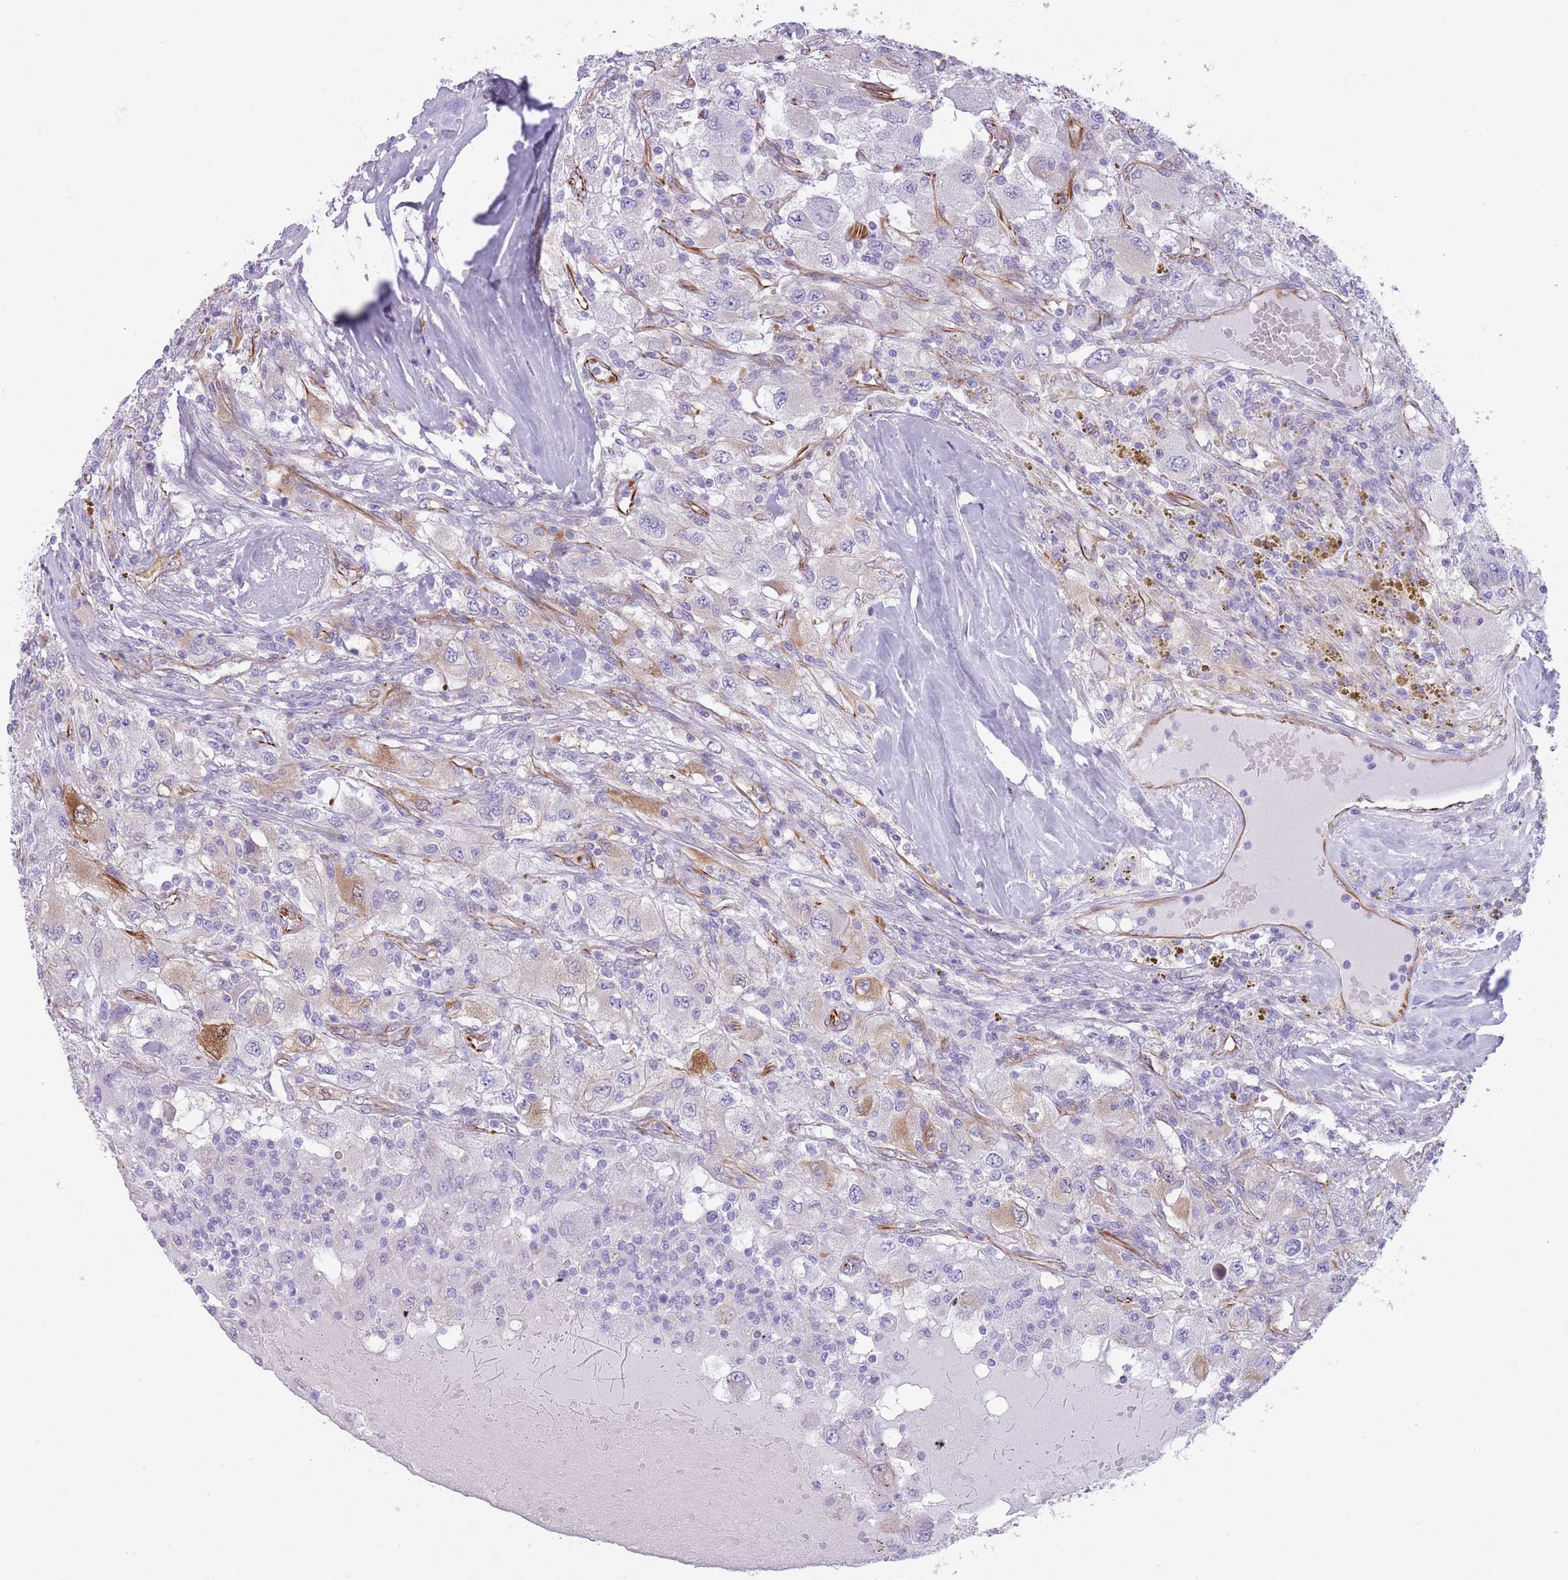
{"staining": {"intensity": "moderate", "quantity": "<25%", "location": "cytoplasmic/membranous"}, "tissue": "renal cancer", "cell_type": "Tumor cells", "image_type": "cancer", "snomed": [{"axis": "morphology", "description": "Adenocarcinoma, NOS"}, {"axis": "topography", "description": "Kidney"}], "caption": "An image of adenocarcinoma (renal) stained for a protein shows moderate cytoplasmic/membranous brown staining in tumor cells. Nuclei are stained in blue.", "gene": "PTCD1", "patient": {"sex": "female", "age": 67}}